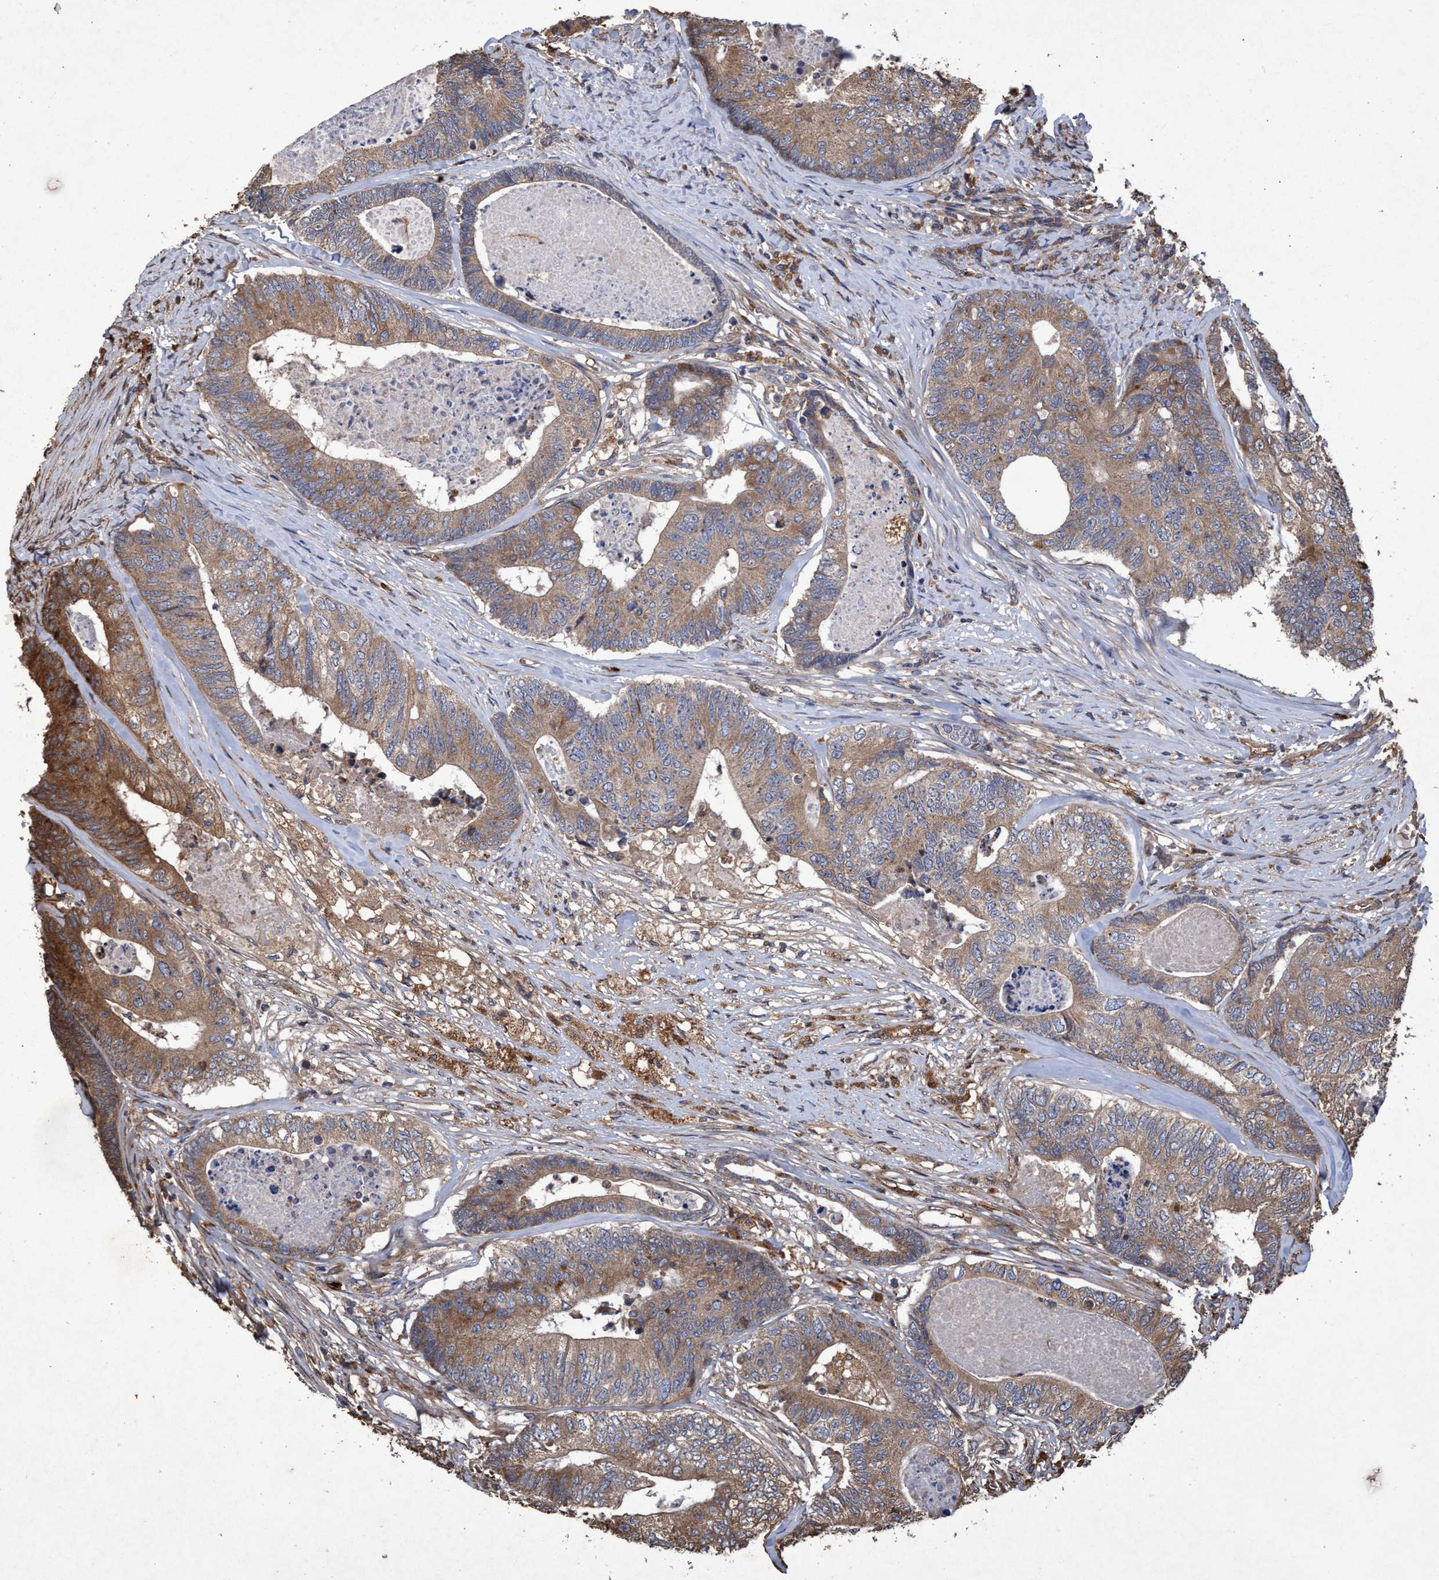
{"staining": {"intensity": "moderate", "quantity": ">75%", "location": "cytoplasmic/membranous"}, "tissue": "colorectal cancer", "cell_type": "Tumor cells", "image_type": "cancer", "snomed": [{"axis": "morphology", "description": "Adenocarcinoma, NOS"}, {"axis": "topography", "description": "Colon"}], "caption": "There is medium levels of moderate cytoplasmic/membranous staining in tumor cells of colorectal cancer (adenocarcinoma), as demonstrated by immunohistochemical staining (brown color).", "gene": "CHMP6", "patient": {"sex": "female", "age": 67}}